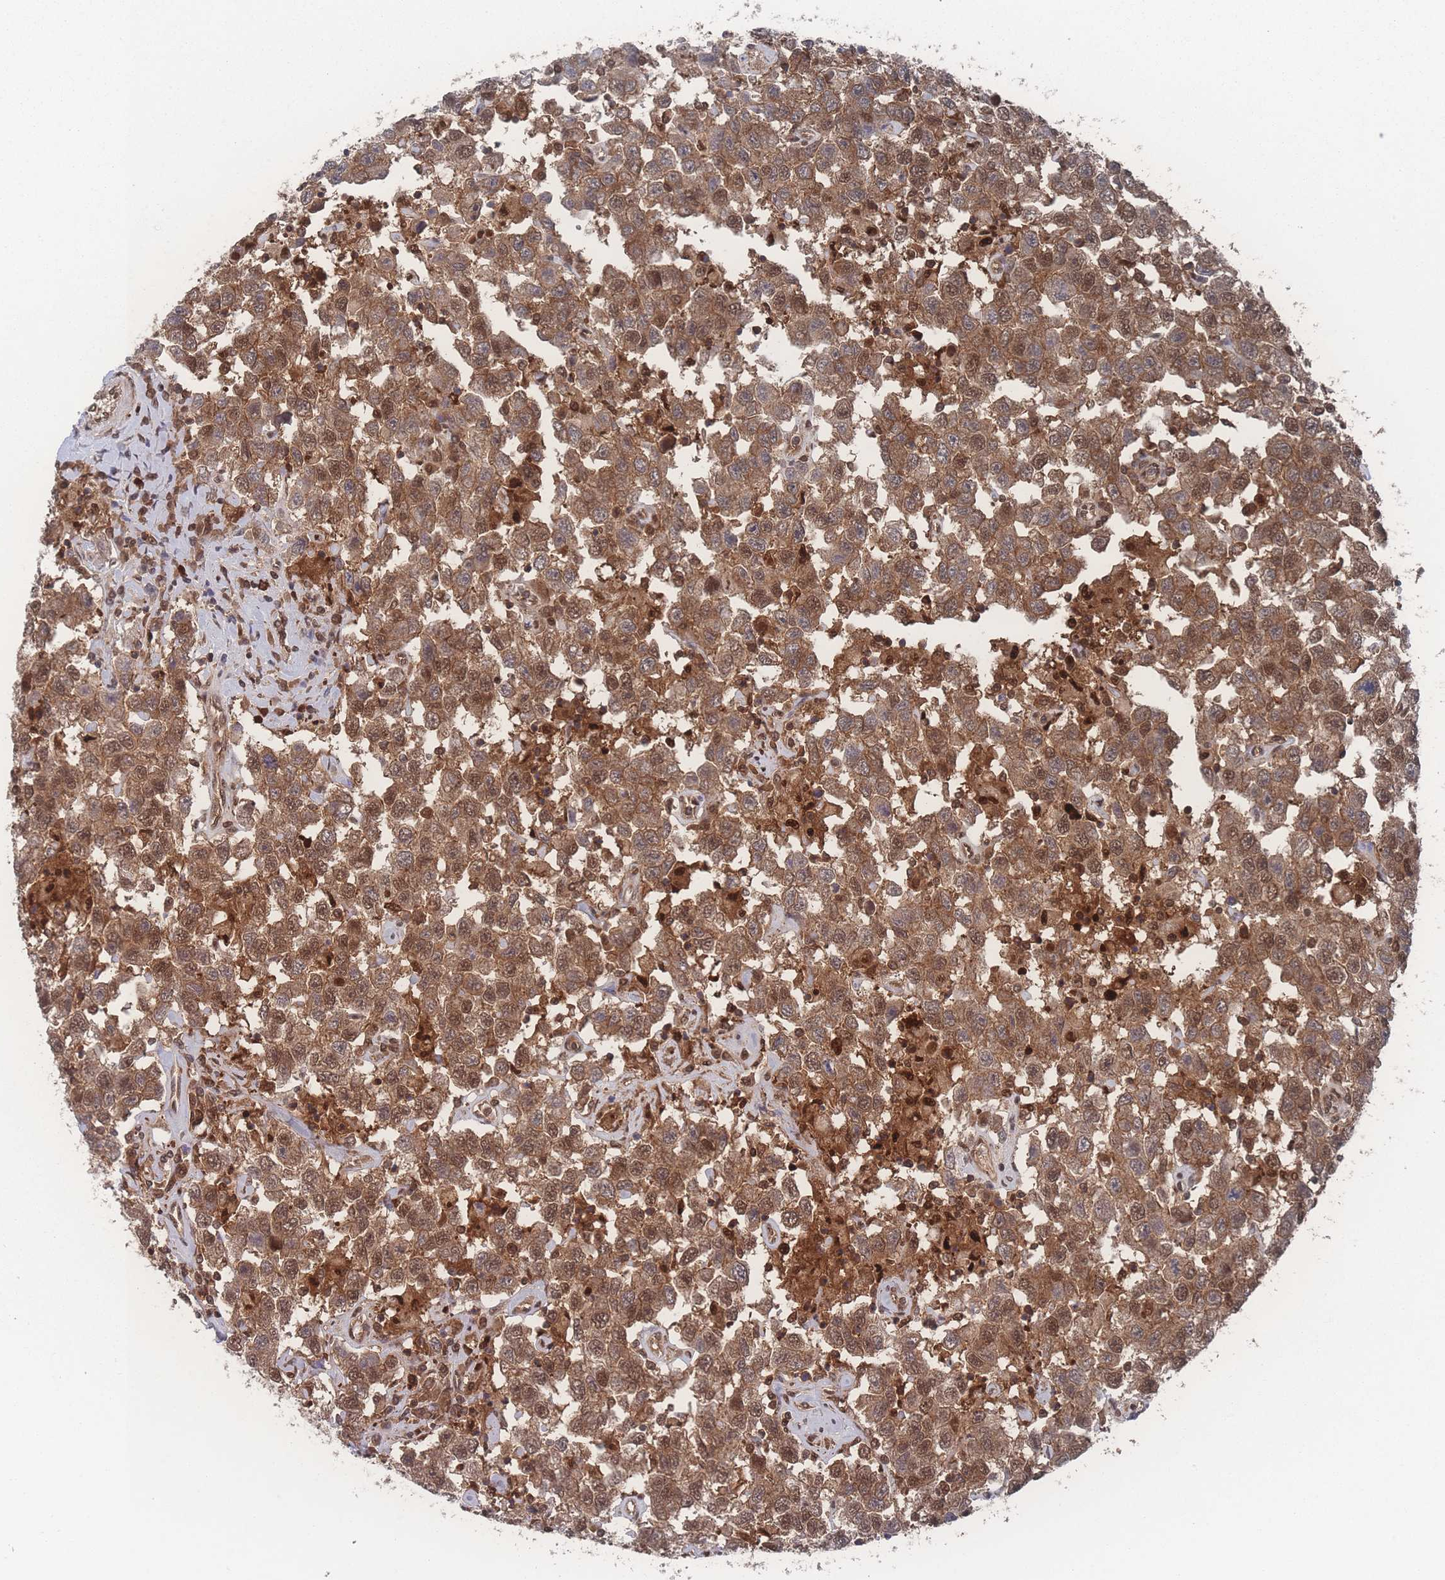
{"staining": {"intensity": "moderate", "quantity": ">75%", "location": "cytoplasmic/membranous,nuclear"}, "tissue": "testis cancer", "cell_type": "Tumor cells", "image_type": "cancer", "snomed": [{"axis": "morphology", "description": "Seminoma, NOS"}, {"axis": "topography", "description": "Testis"}], "caption": "A brown stain labels moderate cytoplasmic/membranous and nuclear positivity of a protein in human seminoma (testis) tumor cells. The staining was performed using DAB (3,3'-diaminobenzidine), with brown indicating positive protein expression. Nuclei are stained blue with hematoxylin.", "gene": "PSMA1", "patient": {"sex": "male", "age": 41}}